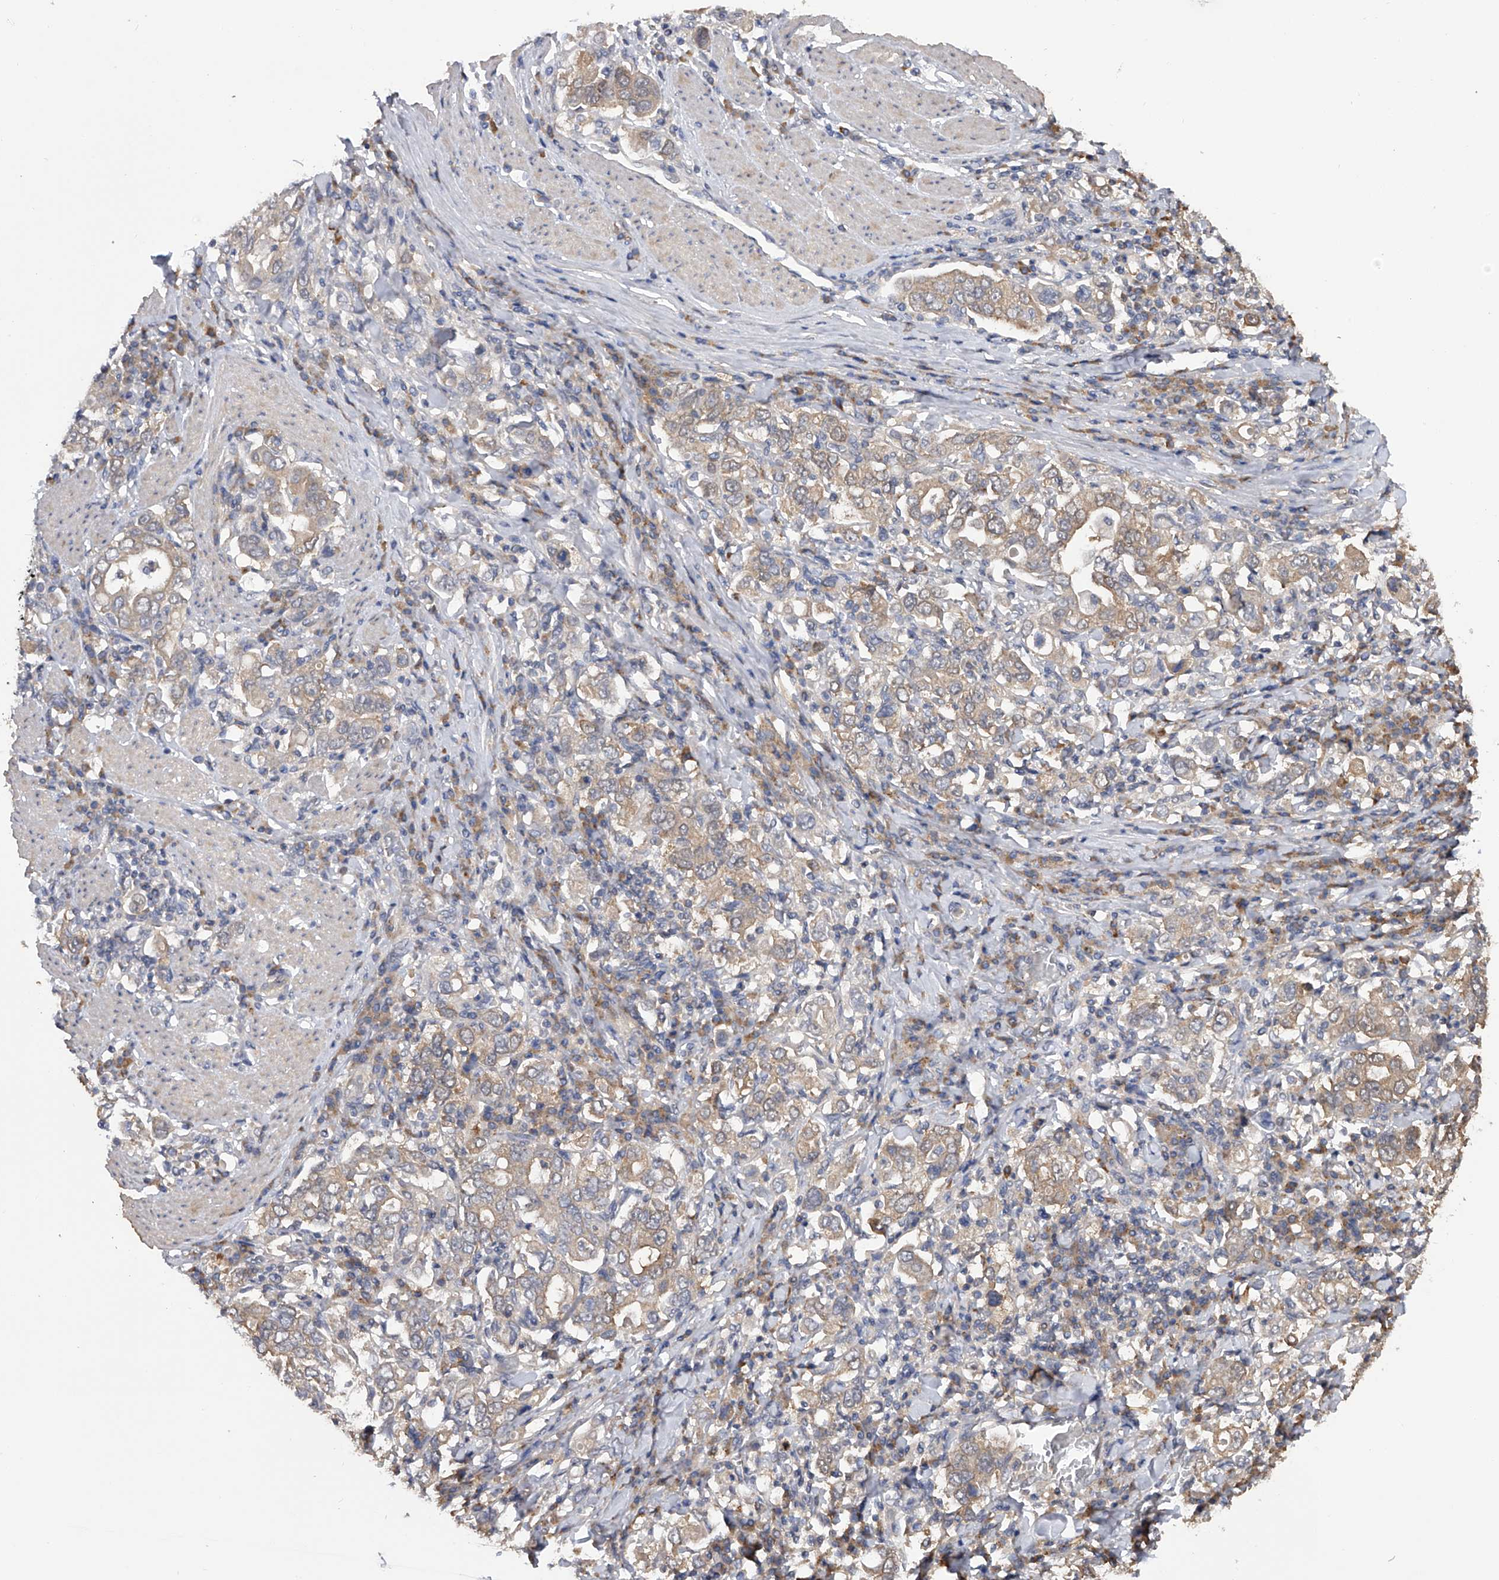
{"staining": {"intensity": "negative", "quantity": "none", "location": "none"}, "tissue": "stomach cancer", "cell_type": "Tumor cells", "image_type": "cancer", "snomed": [{"axis": "morphology", "description": "Adenocarcinoma, NOS"}, {"axis": "topography", "description": "Stomach, upper"}], "caption": "IHC photomicrograph of neoplastic tissue: stomach cancer (adenocarcinoma) stained with DAB (3,3'-diaminobenzidine) demonstrates no significant protein expression in tumor cells.", "gene": "CFAP298", "patient": {"sex": "male", "age": 62}}